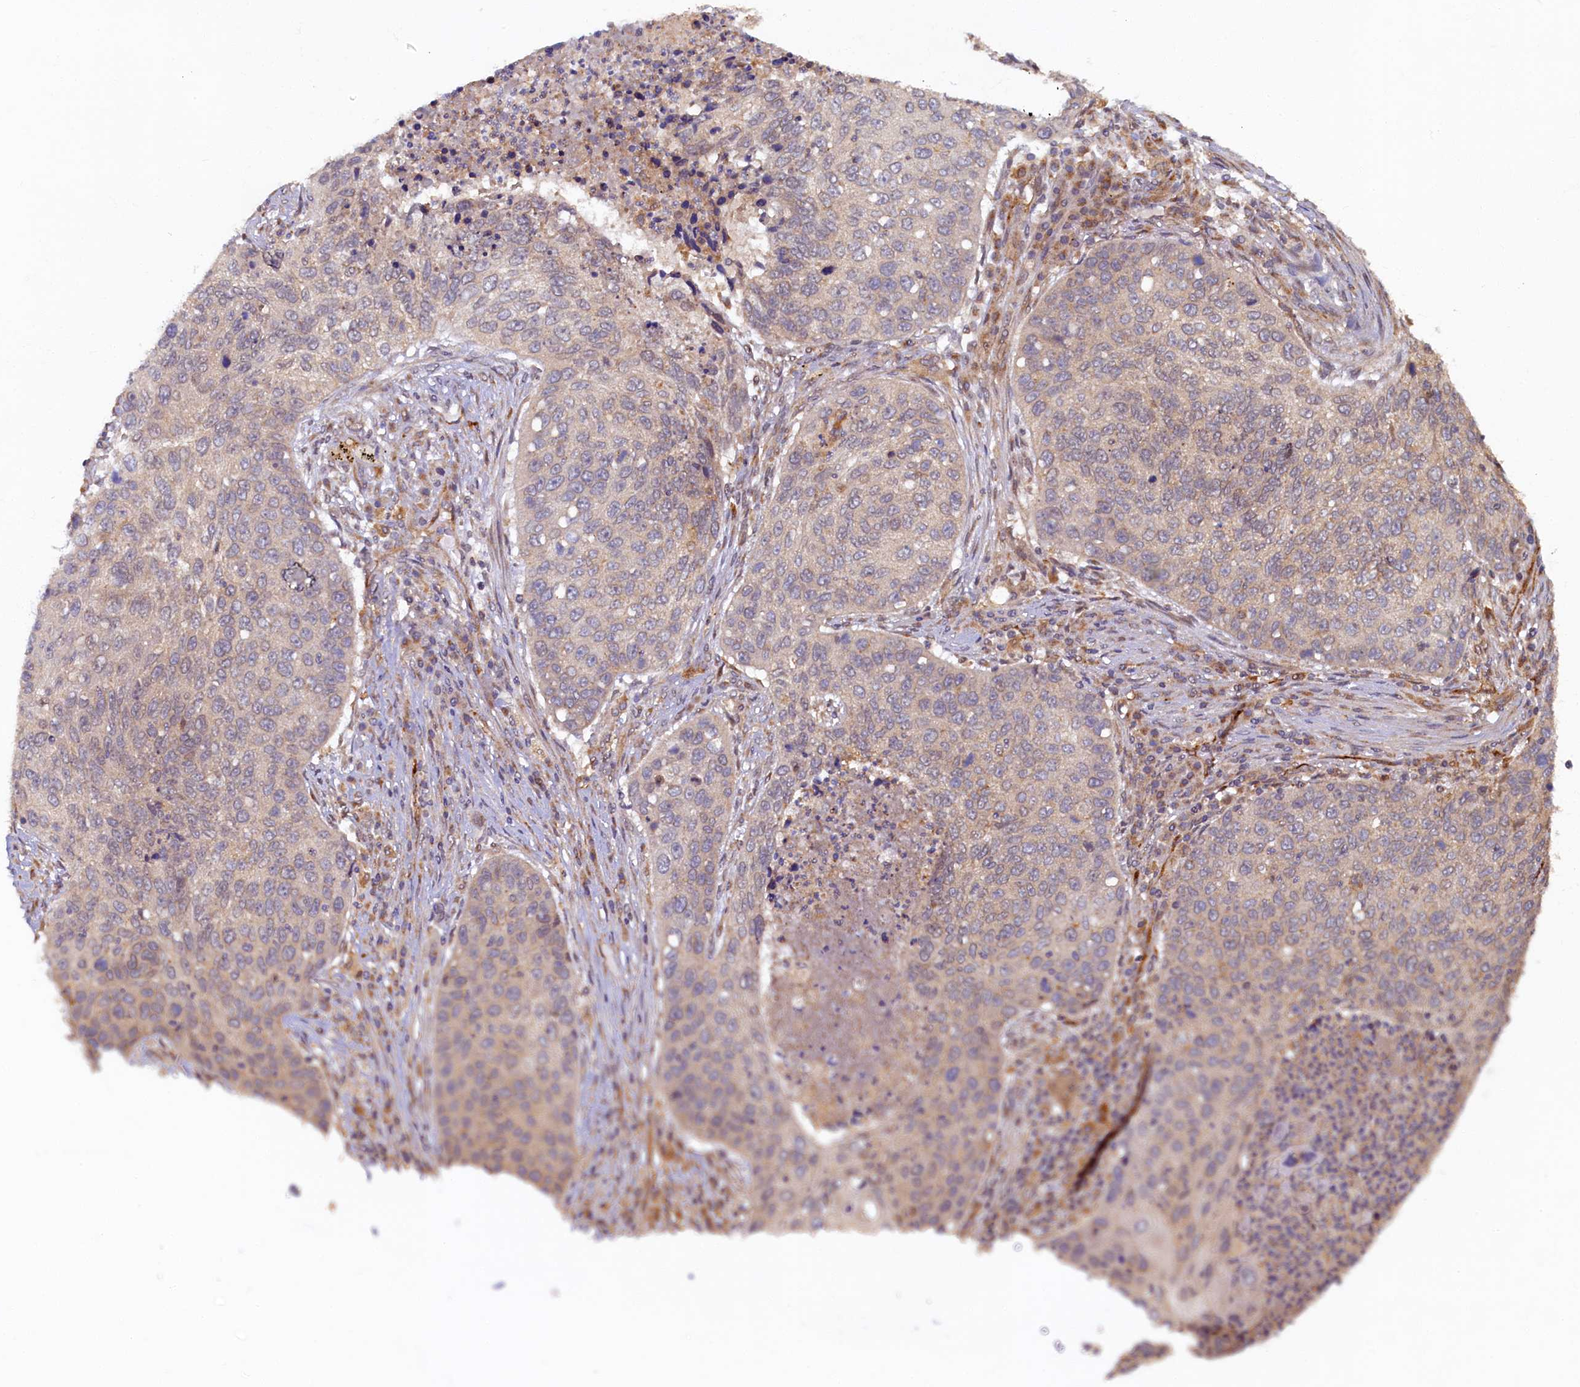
{"staining": {"intensity": "negative", "quantity": "none", "location": "none"}, "tissue": "lung cancer", "cell_type": "Tumor cells", "image_type": "cancer", "snomed": [{"axis": "morphology", "description": "Squamous cell carcinoma, NOS"}, {"axis": "topography", "description": "Lung"}], "caption": "Immunohistochemistry (IHC) image of lung squamous cell carcinoma stained for a protein (brown), which shows no staining in tumor cells. The staining was performed using DAB to visualize the protein expression in brown, while the nuclei were stained in blue with hematoxylin (Magnification: 20x).", "gene": "STX12", "patient": {"sex": "female", "age": 63}}